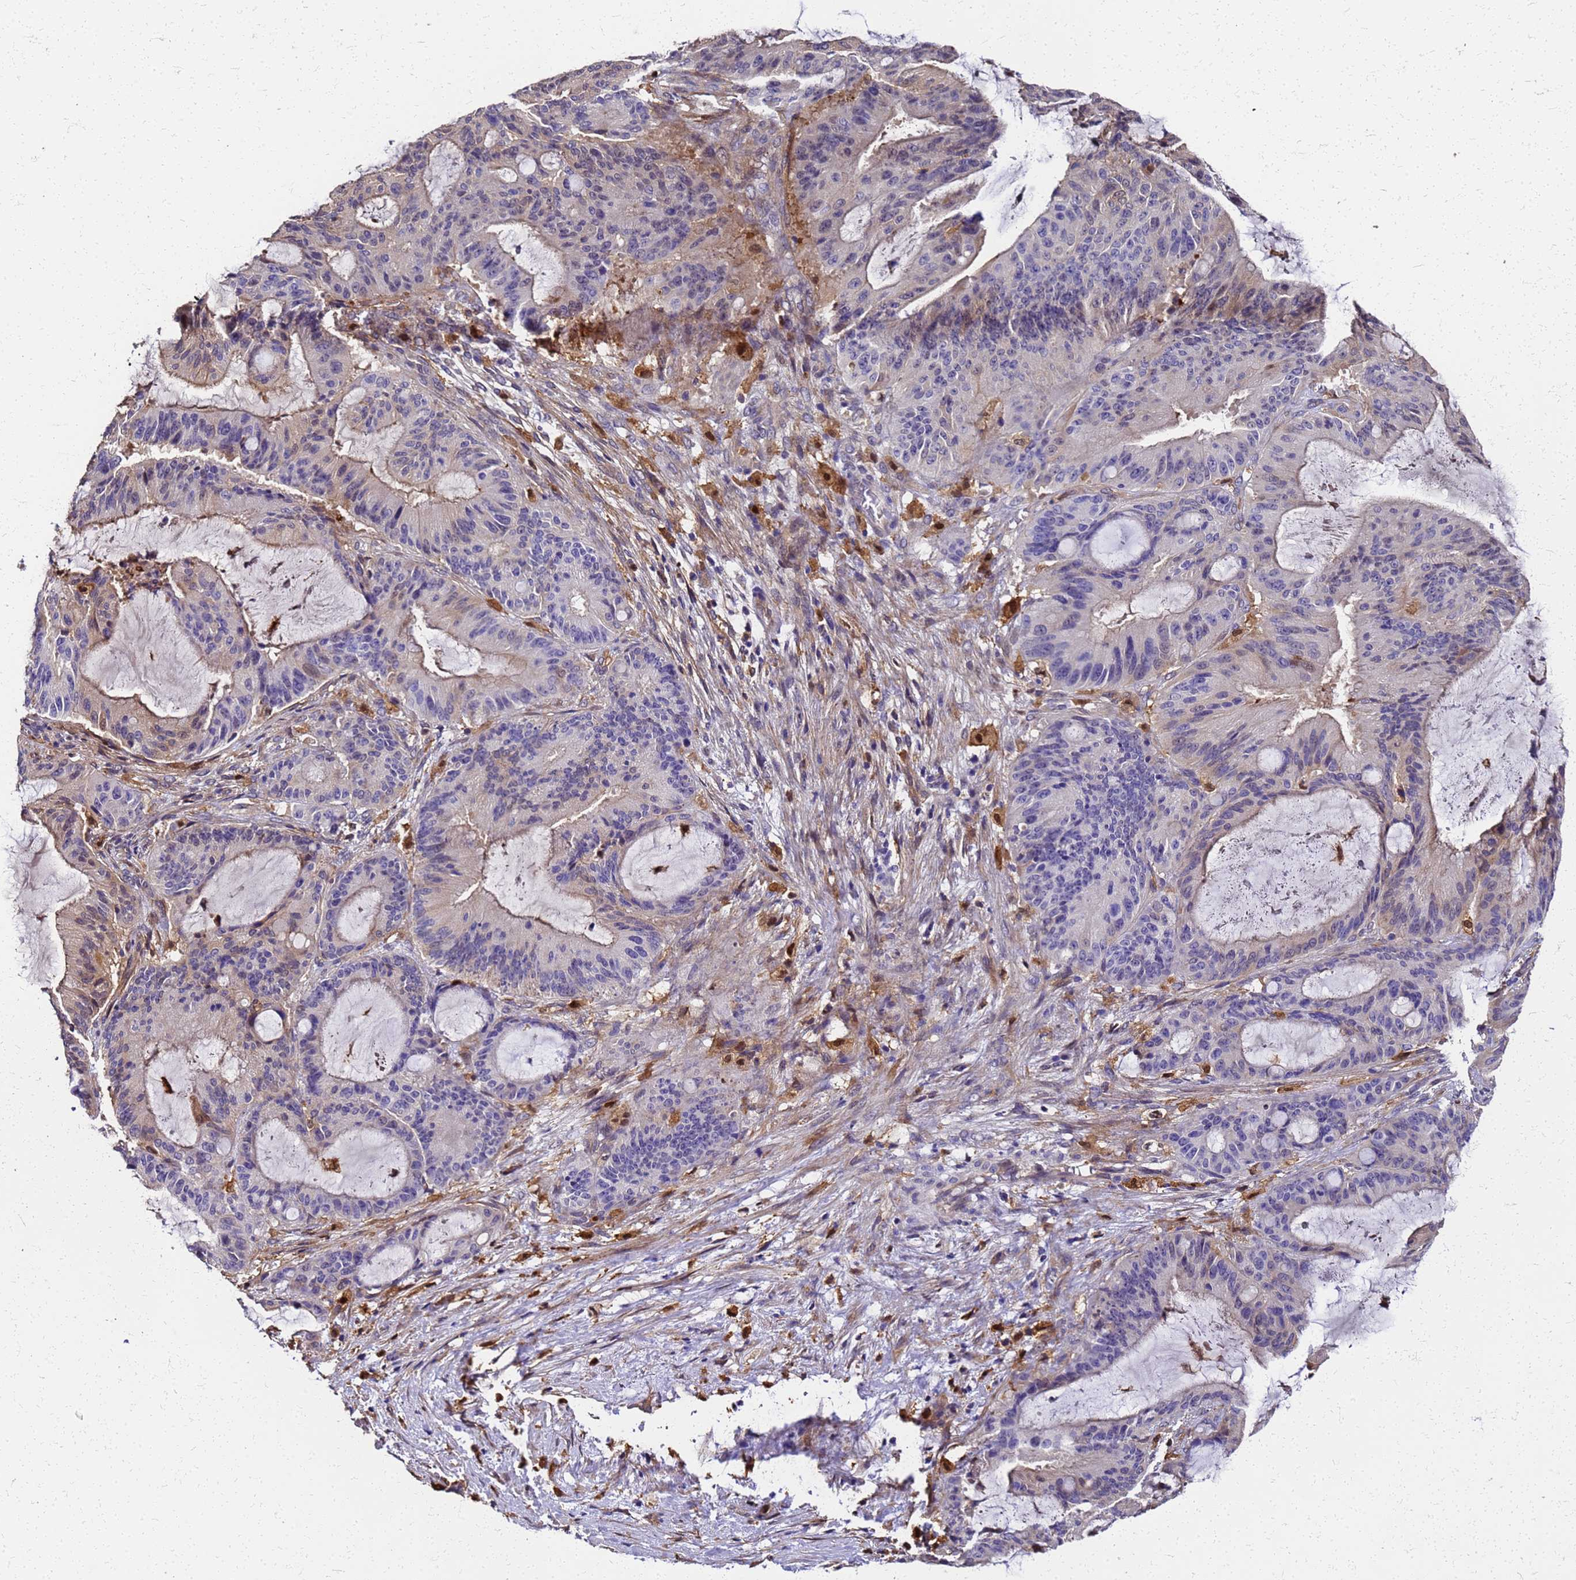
{"staining": {"intensity": "weak", "quantity": "<25%", "location": "cytoplasmic/membranous"}, "tissue": "liver cancer", "cell_type": "Tumor cells", "image_type": "cancer", "snomed": [{"axis": "morphology", "description": "Normal tissue, NOS"}, {"axis": "morphology", "description": "Cholangiocarcinoma"}, {"axis": "topography", "description": "Liver"}, {"axis": "topography", "description": "Peripheral nerve tissue"}], "caption": "The image exhibits no staining of tumor cells in cholangiocarcinoma (liver).", "gene": "S100A11", "patient": {"sex": "female", "age": 73}}